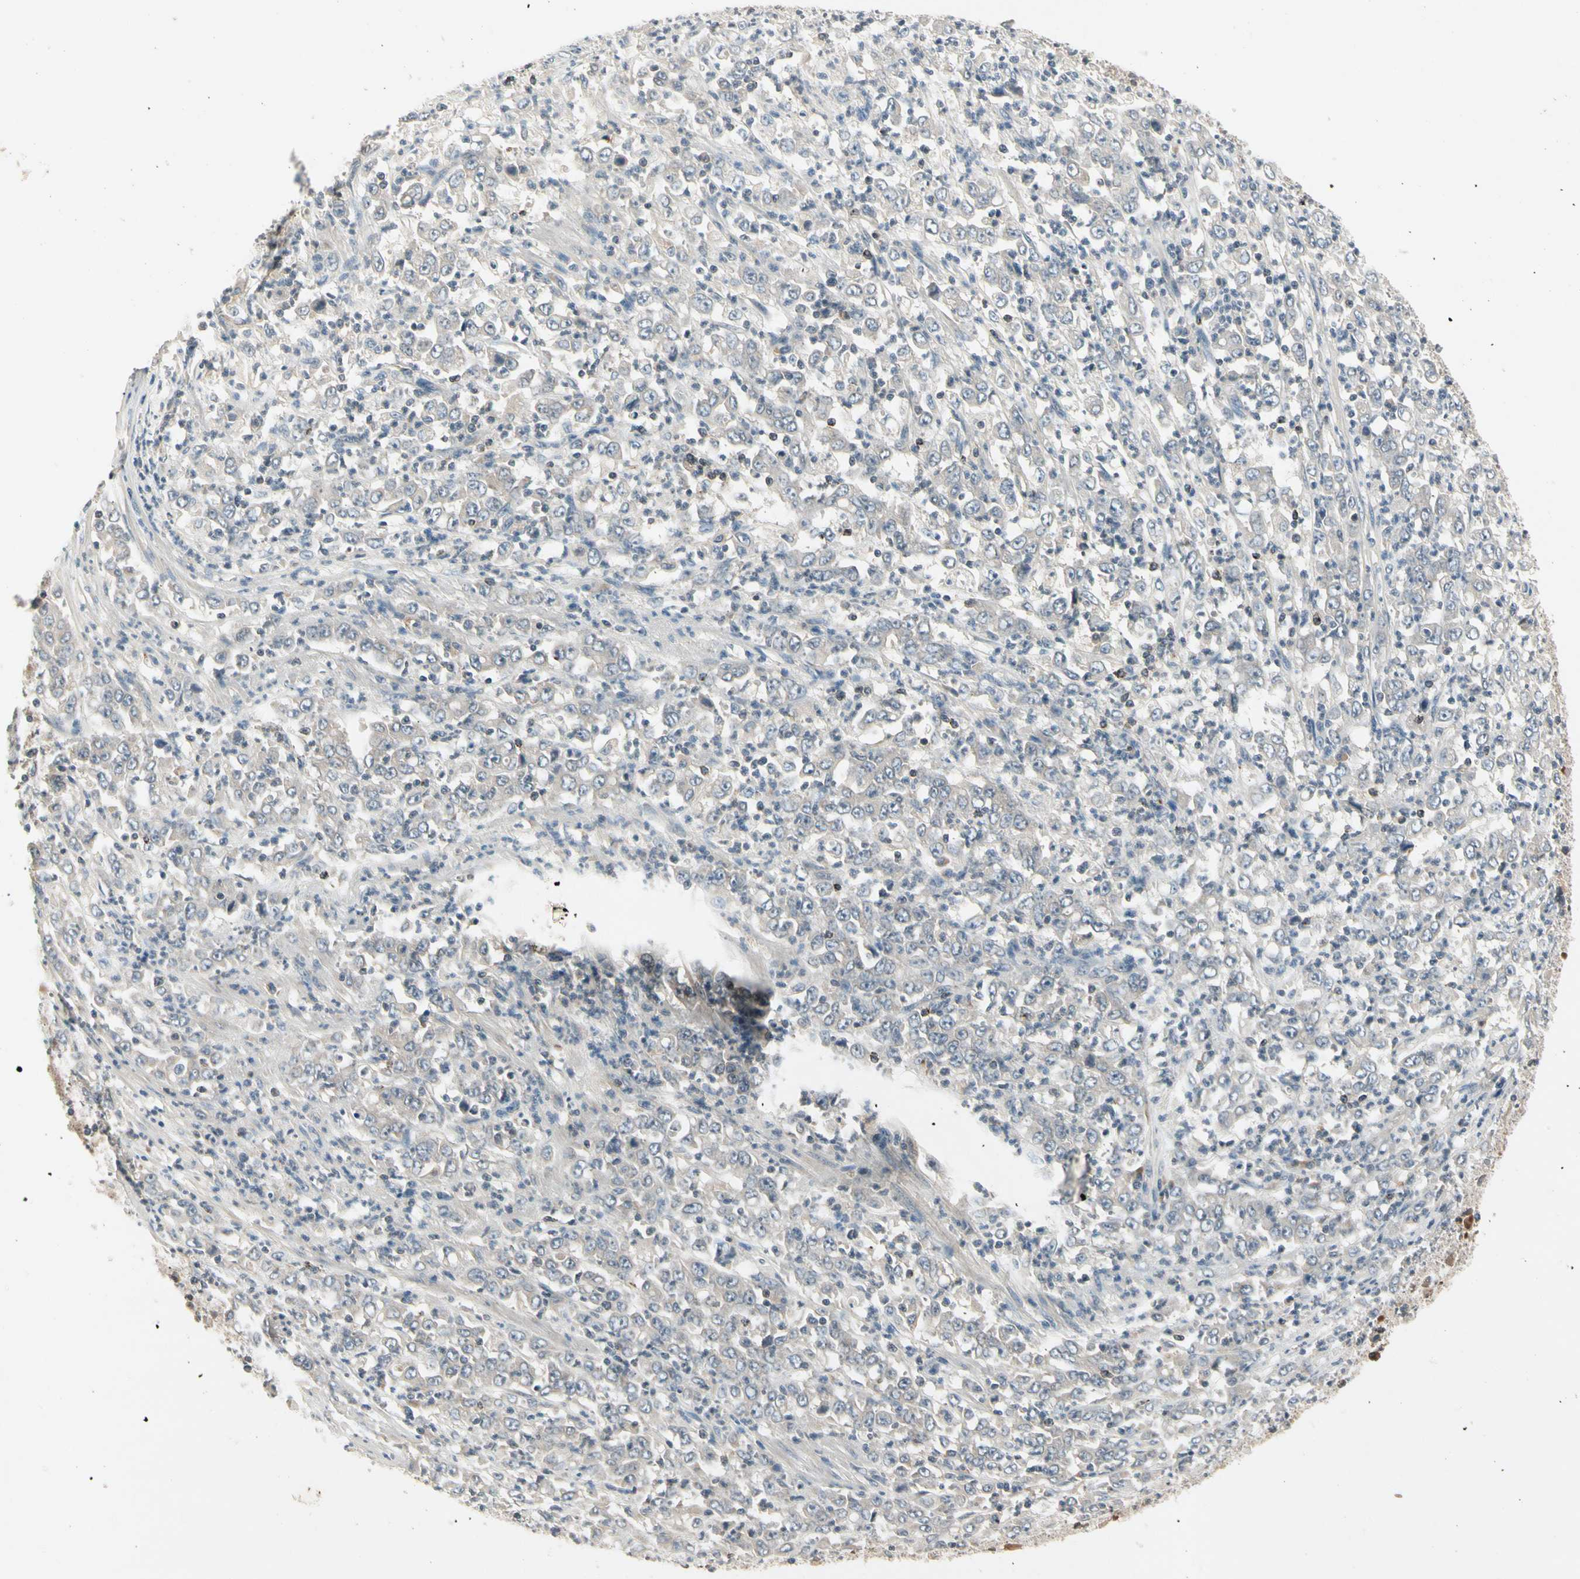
{"staining": {"intensity": "negative", "quantity": "none", "location": "none"}, "tissue": "stomach cancer", "cell_type": "Tumor cells", "image_type": "cancer", "snomed": [{"axis": "morphology", "description": "Adenocarcinoma, NOS"}, {"axis": "topography", "description": "Stomach, lower"}], "caption": "Tumor cells are negative for protein expression in human adenocarcinoma (stomach).", "gene": "CCL4", "patient": {"sex": "female", "age": 71}}